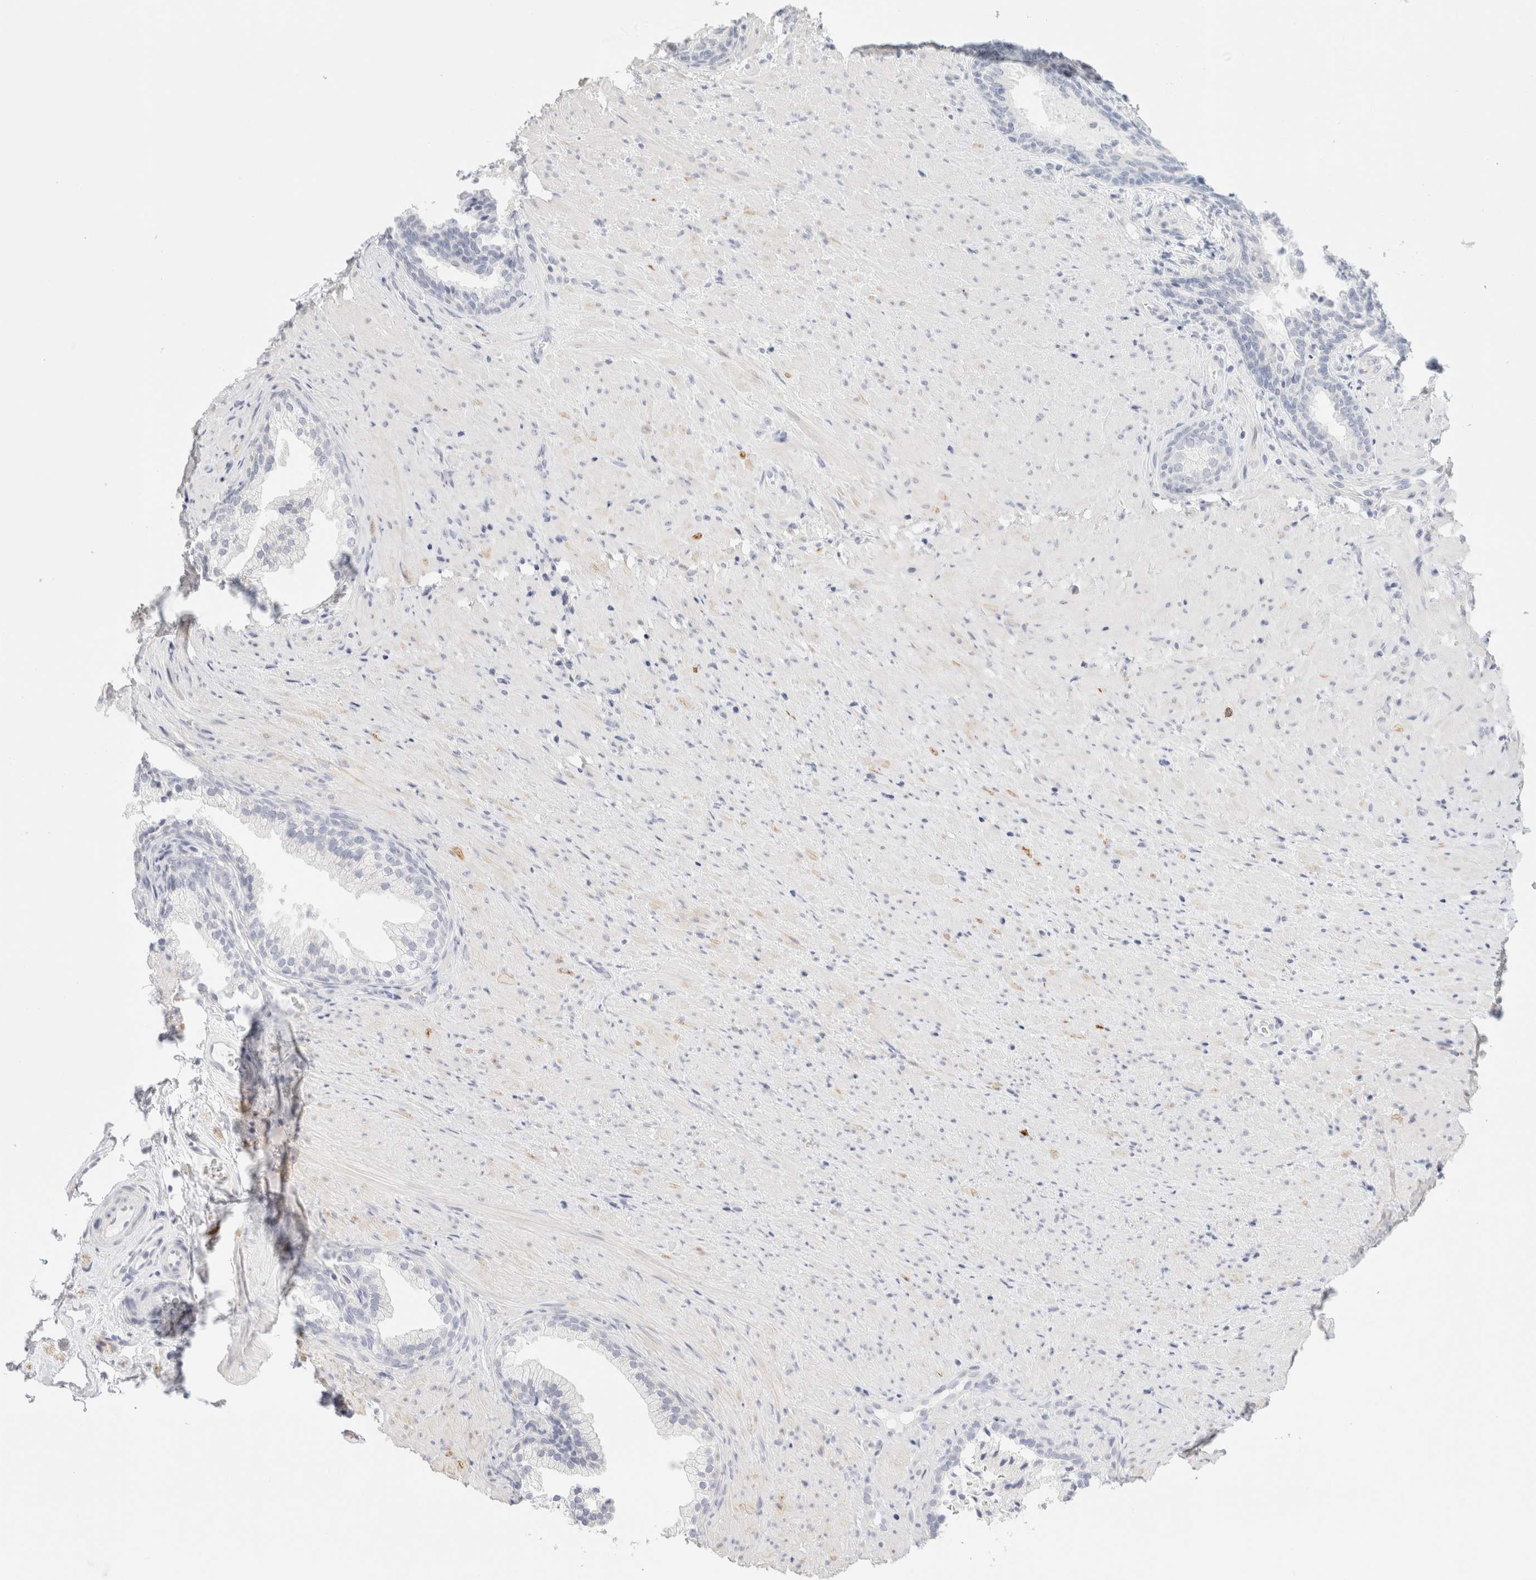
{"staining": {"intensity": "negative", "quantity": "none", "location": "none"}, "tissue": "prostate", "cell_type": "Glandular cells", "image_type": "normal", "snomed": [{"axis": "morphology", "description": "Normal tissue, NOS"}, {"axis": "topography", "description": "Prostate"}], "caption": "IHC image of unremarkable prostate stained for a protein (brown), which reveals no positivity in glandular cells.", "gene": "RTN4", "patient": {"sex": "male", "age": 76}}